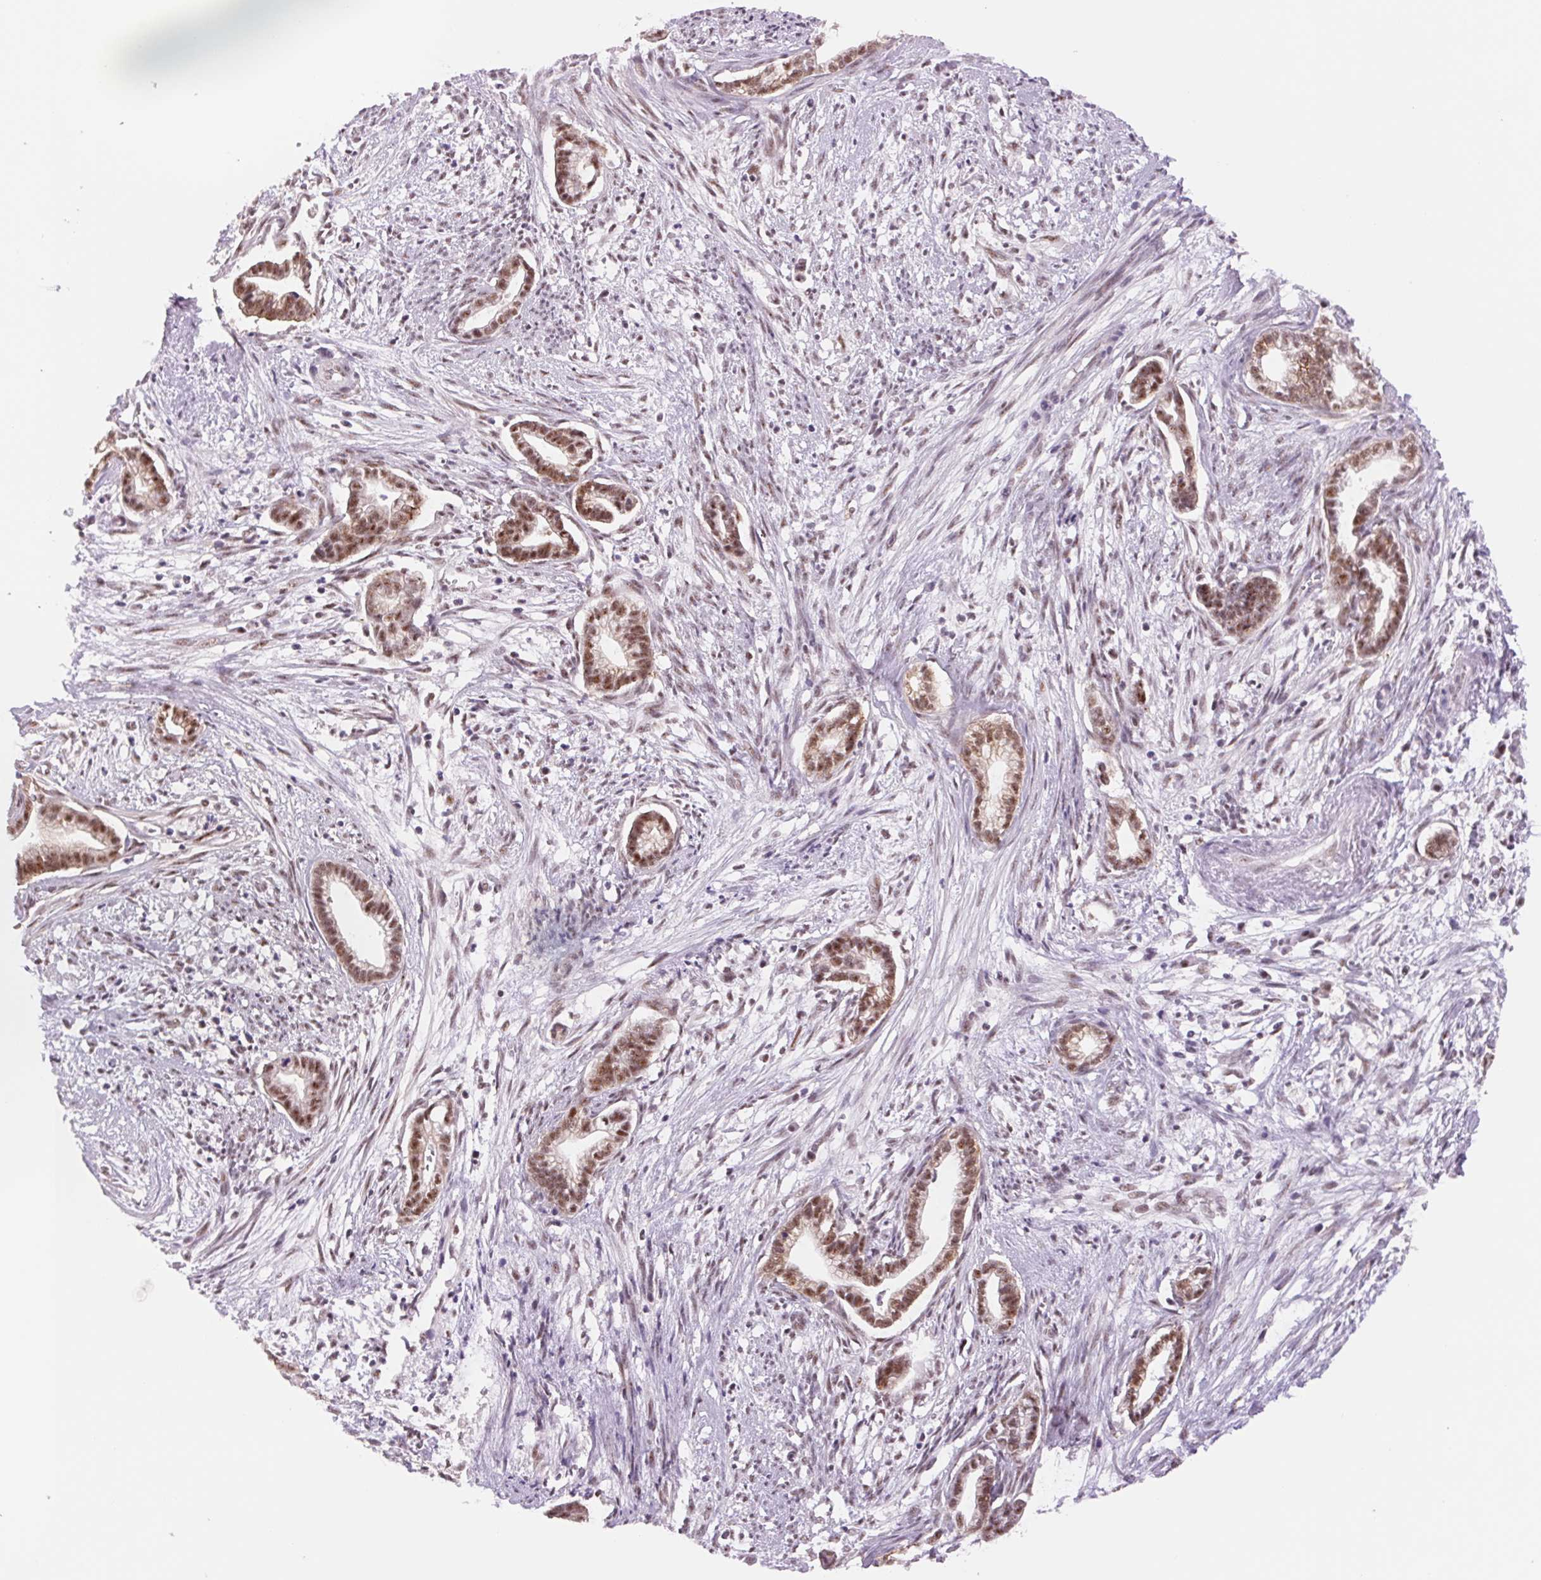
{"staining": {"intensity": "moderate", "quantity": ">75%", "location": "cytoplasmic/membranous,nuclear"}, "tissue": "cervical cancer", "cell_type": "Tumor cells", "image_type": "cancer", "snomed": [{"axis": "morphology", "description": "Adenocarcinoma, NOS"}, {"axis": "topography", "description": "Cervix"}], "caption": "Cervical adenocarcinoma tissue shows moderate cytoplasmic/membranous and nuclear staining in approximately >75% of tumor cells, visualized by immunohistochemistry. Using DAB (3,3'-diaminobenzidine) (brown) and hematoxylin (blue) stains, captured at high magnification using brightfield microscopy.", "gene": "ZC3H14", "patient": {"sex": "female", "age": 62}}